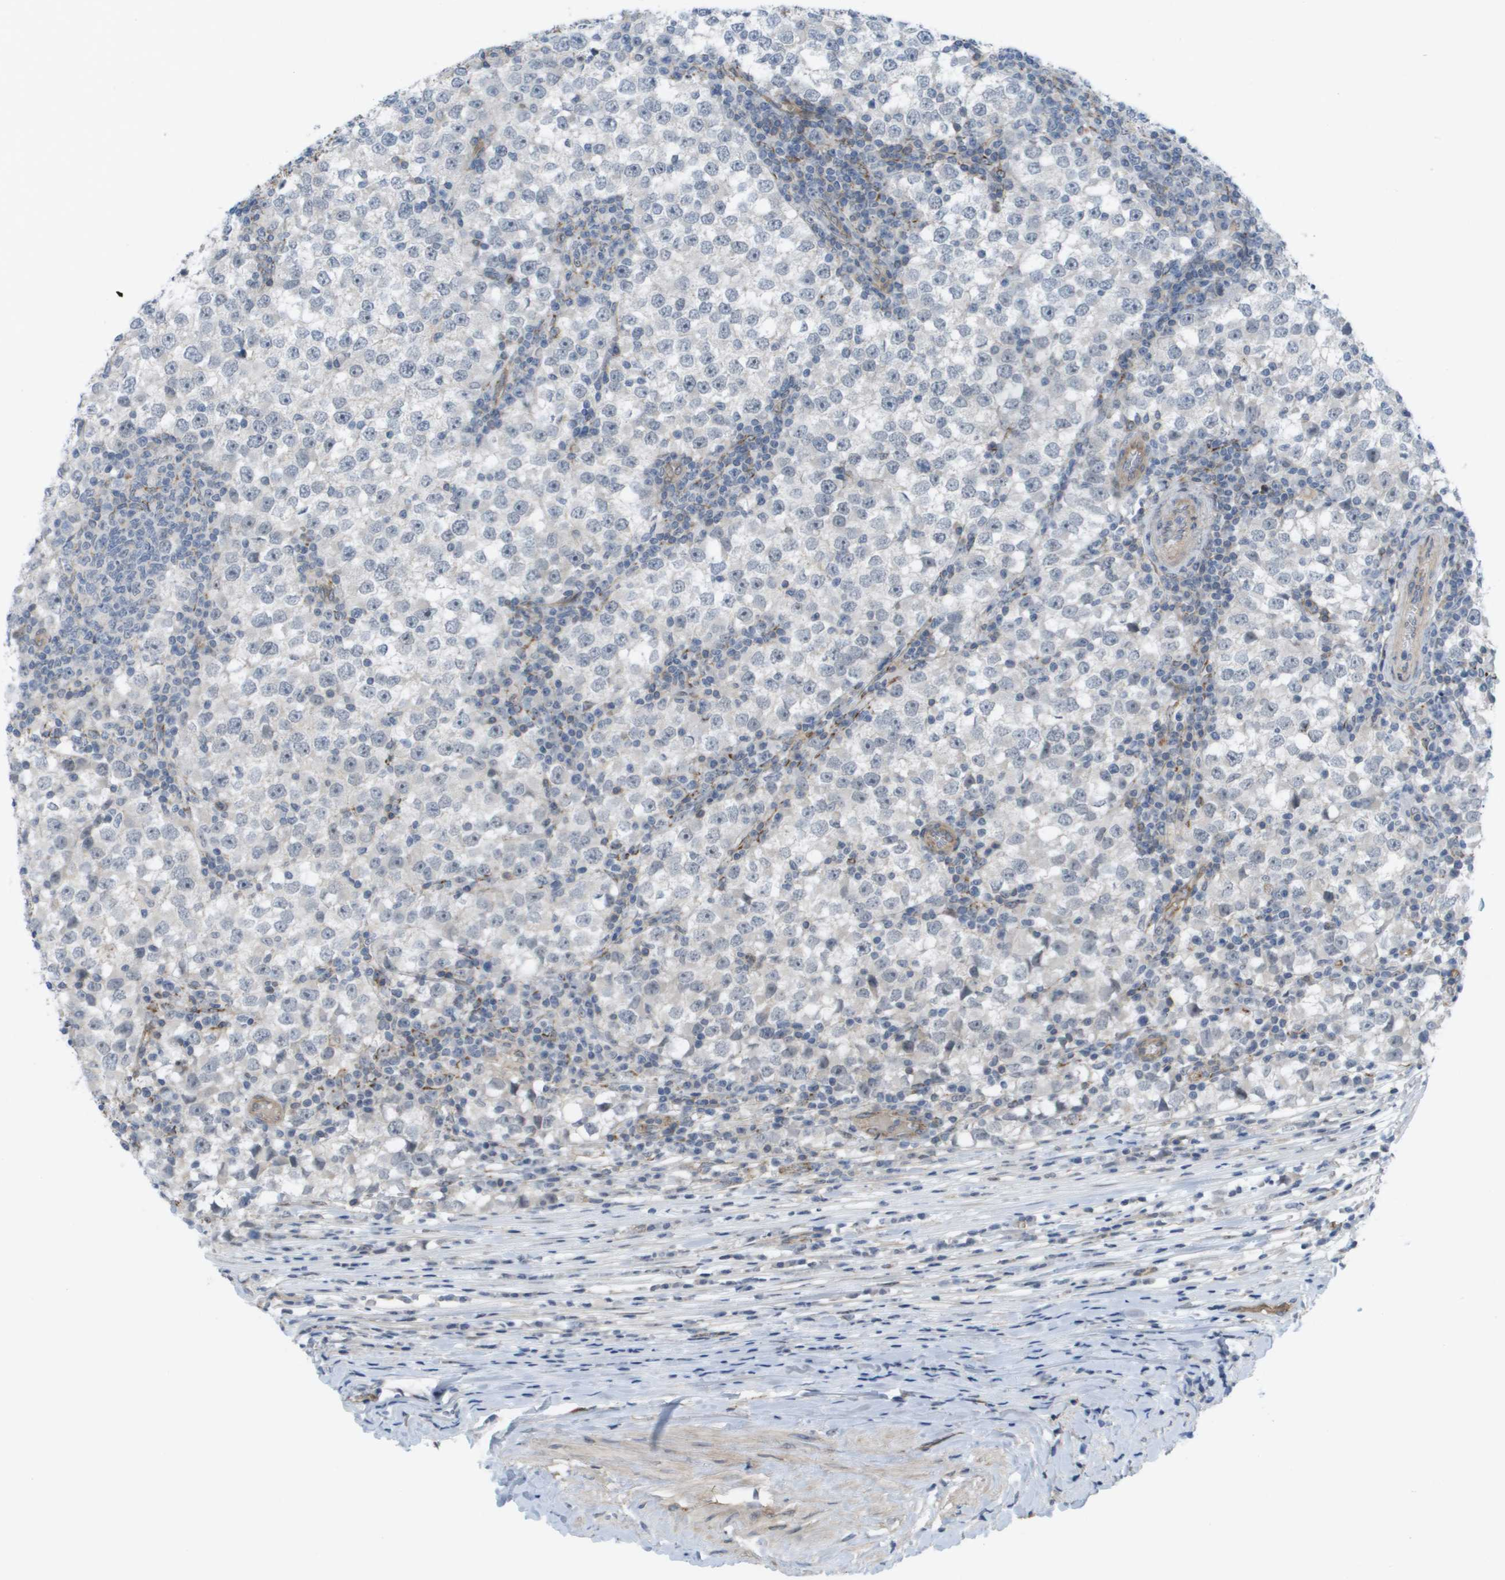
{"staining": {"intensity": "negative", "quantity": "none", "location": "none"}, "tissue": "testis cancer", "cell_type": "Tumor cells", "image_type": "cancer", "snomed": [{"axis": "morphology", "description": "Seminoma, NOS"}, {"axis": "topography", "description": "Testis"}], "caption": "This is an immunohistochemistry histopathology image of testis seminoma. There is no expression in tumor cells.", "gene": "MTARC2", "patient": {"sex": "male", "age": 65}}